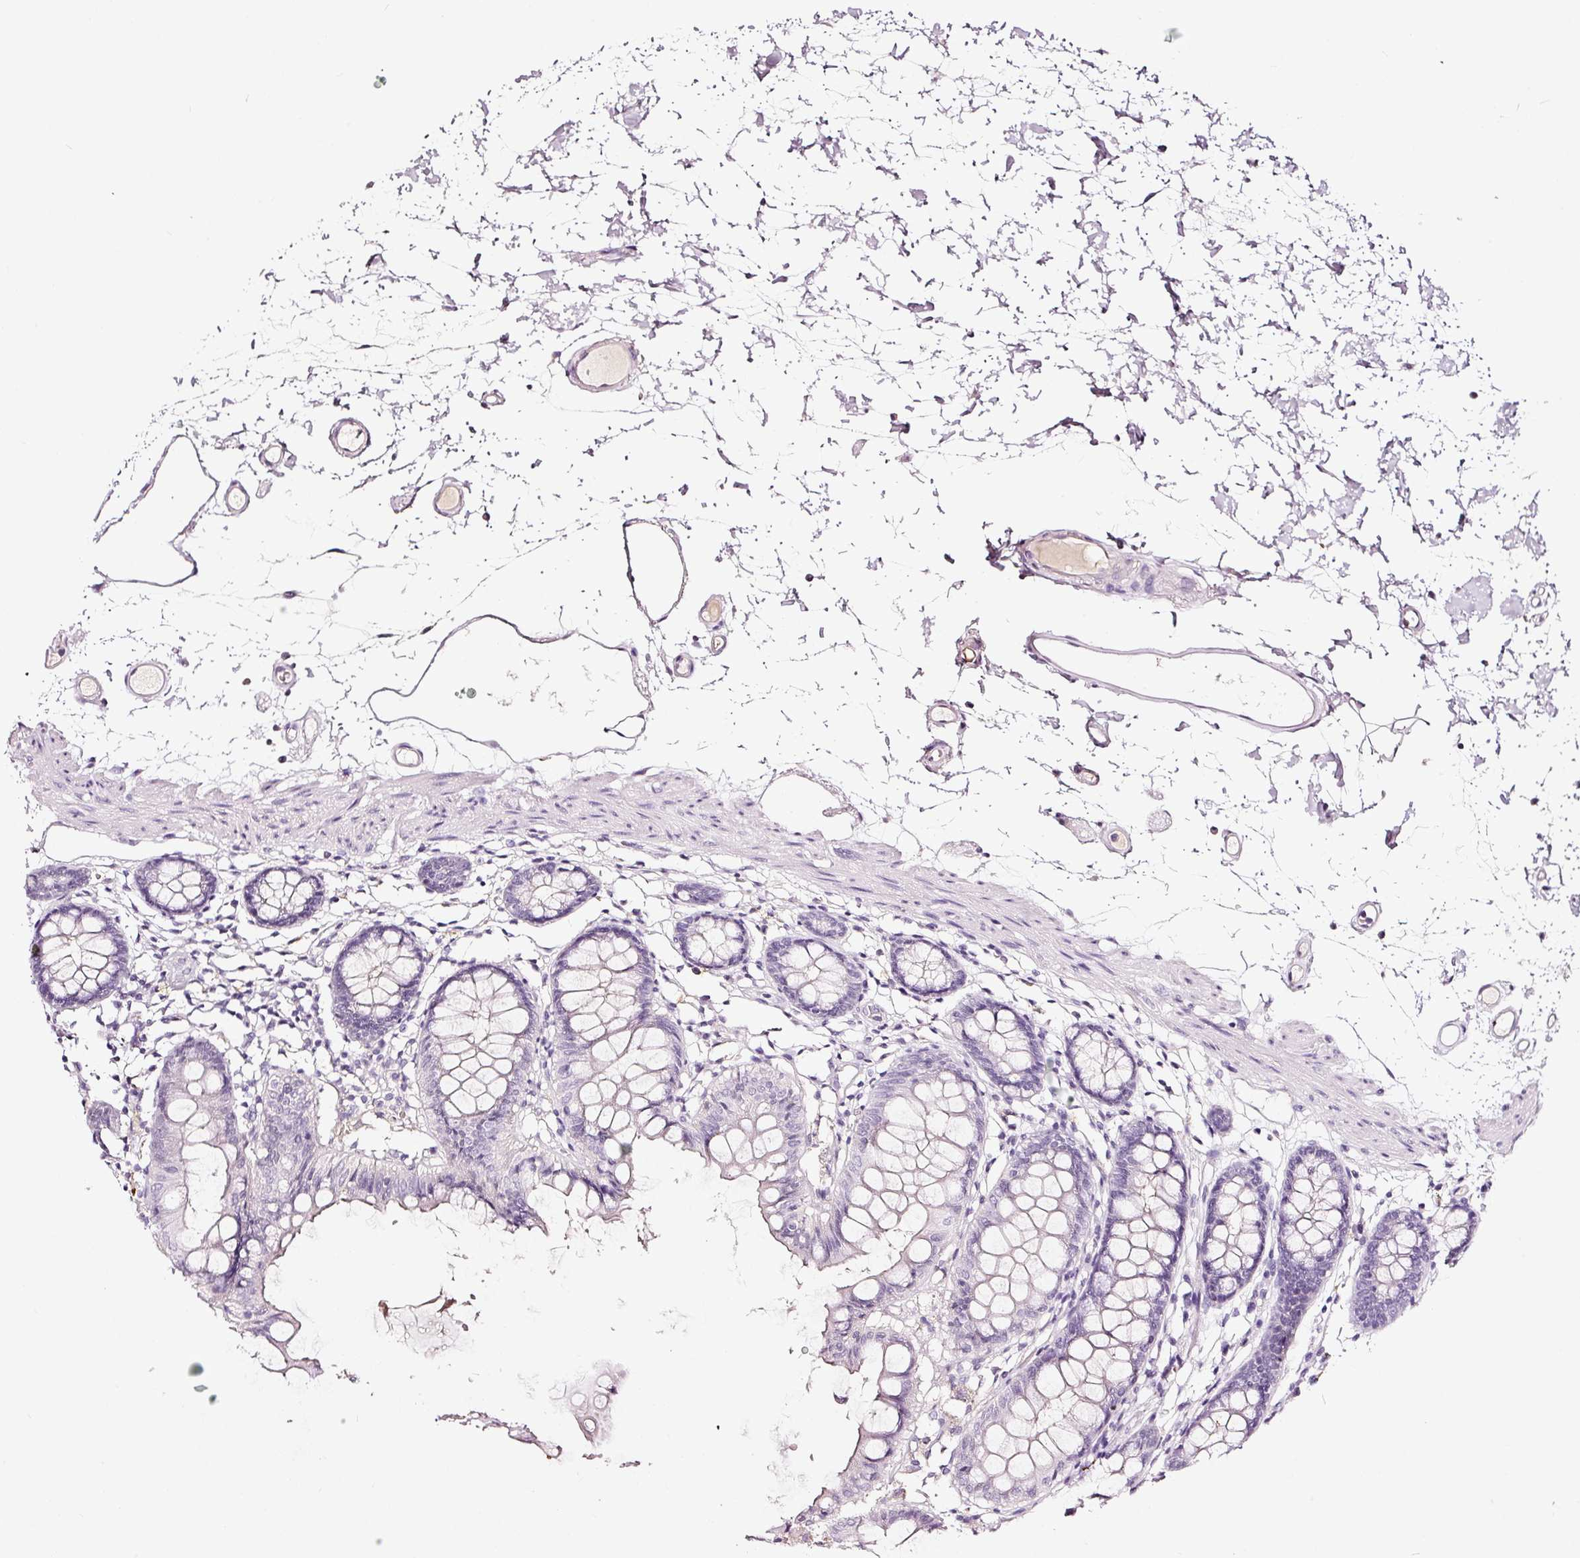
{"staining": {"intensity": "weak", "quantity": "25%-75%", "location": "cytoplasmic/membranous"}, "tissue": "colon", "cell_type": "Endothelial cells", "image_type": "normal", "snomed": [{"axis": "morphology", "description": "Normal tissue, NOS"}, {"axis": "topography", "description": "Colon"}], "caption": "A high-resolution micrograph shows IHC staining of unremarkable colon, which reveals weak cytoplasmic/membranous expression in about 25%-75% of endothelial cells.", "gene": "LAMP3", "patient": {"sex": "female", "age": 84}}